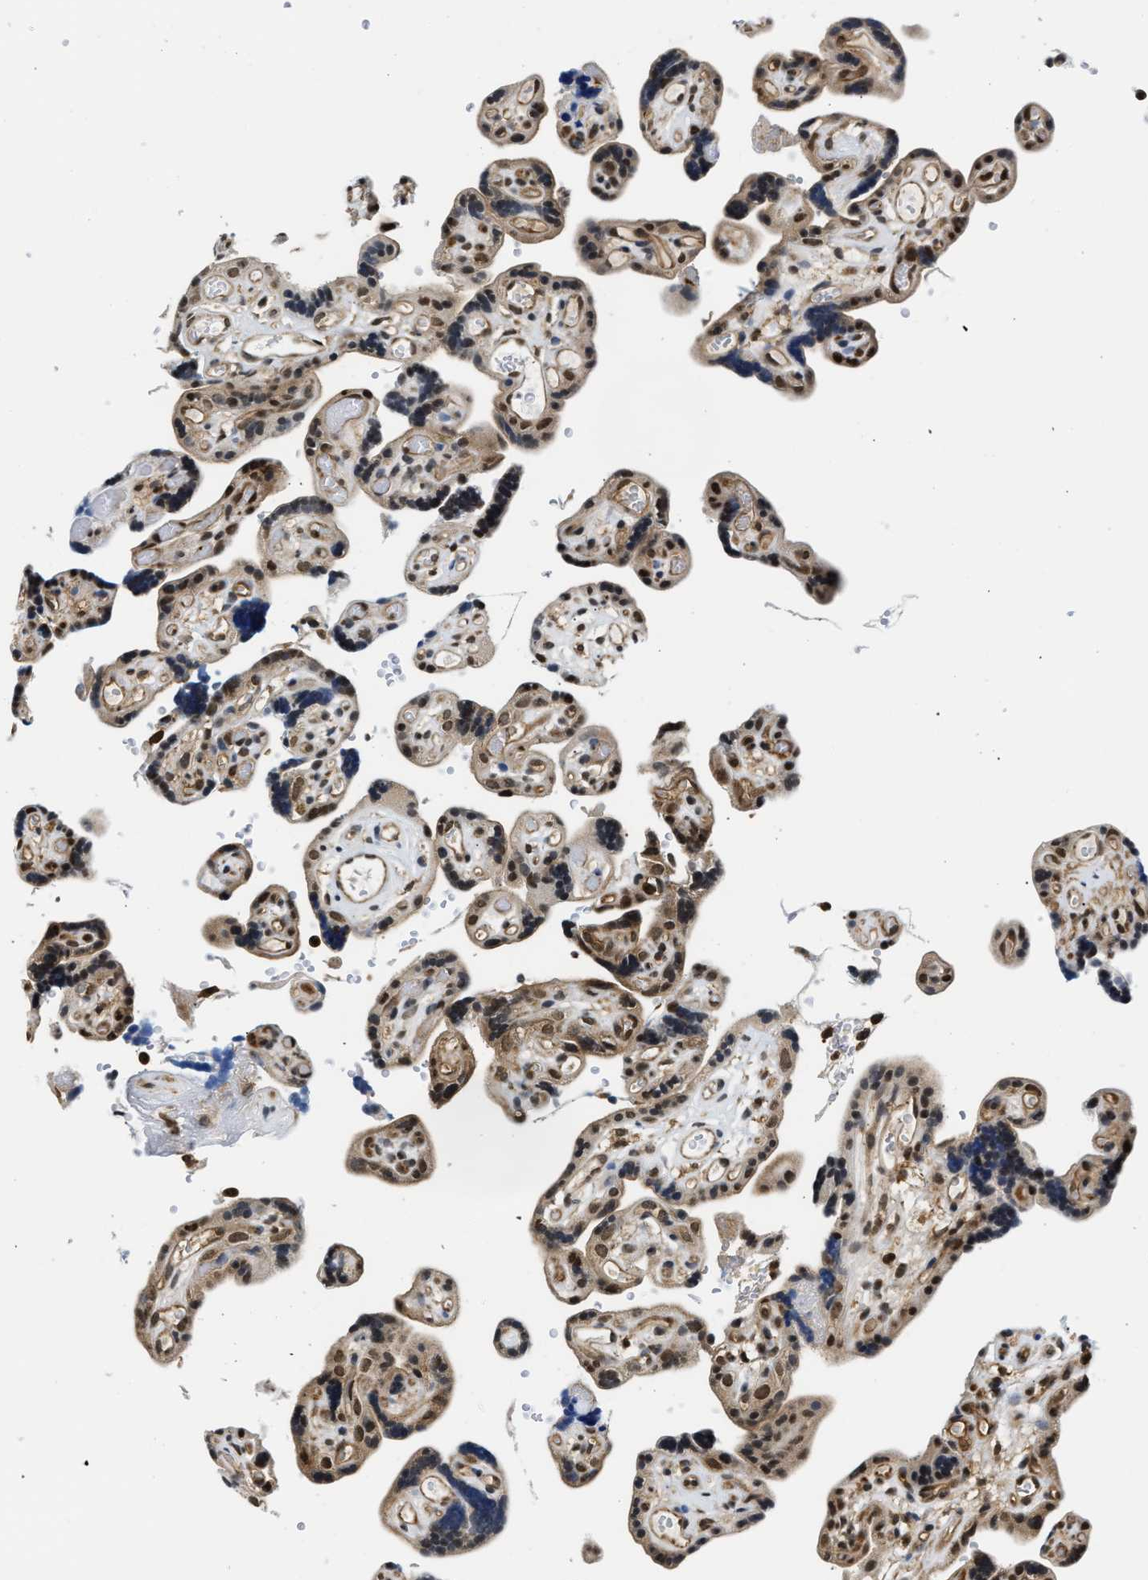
{"staining": {"intensity": "strong", "quantity": ">75%", "location": "nuclear"}, "tissue": "placenta", "cell_type": "Trophoblastic cells", "image_type": "normal", "snomed": [{"axis": "morphology", "description": "Normal tissue, NOS"}, {"axis": "topography", "description": "Placenta"}], "caption": "Trophoblastic cells show high levels of strong nuclear expression in approximately >75% of cells in benign human placenta. Using DAB (brown) and hematoxylin (blue) stains, captured at high magnification using brightfield microscopy.", "gene": "STK10", "patient": {"sex": "female", "age": 30}}